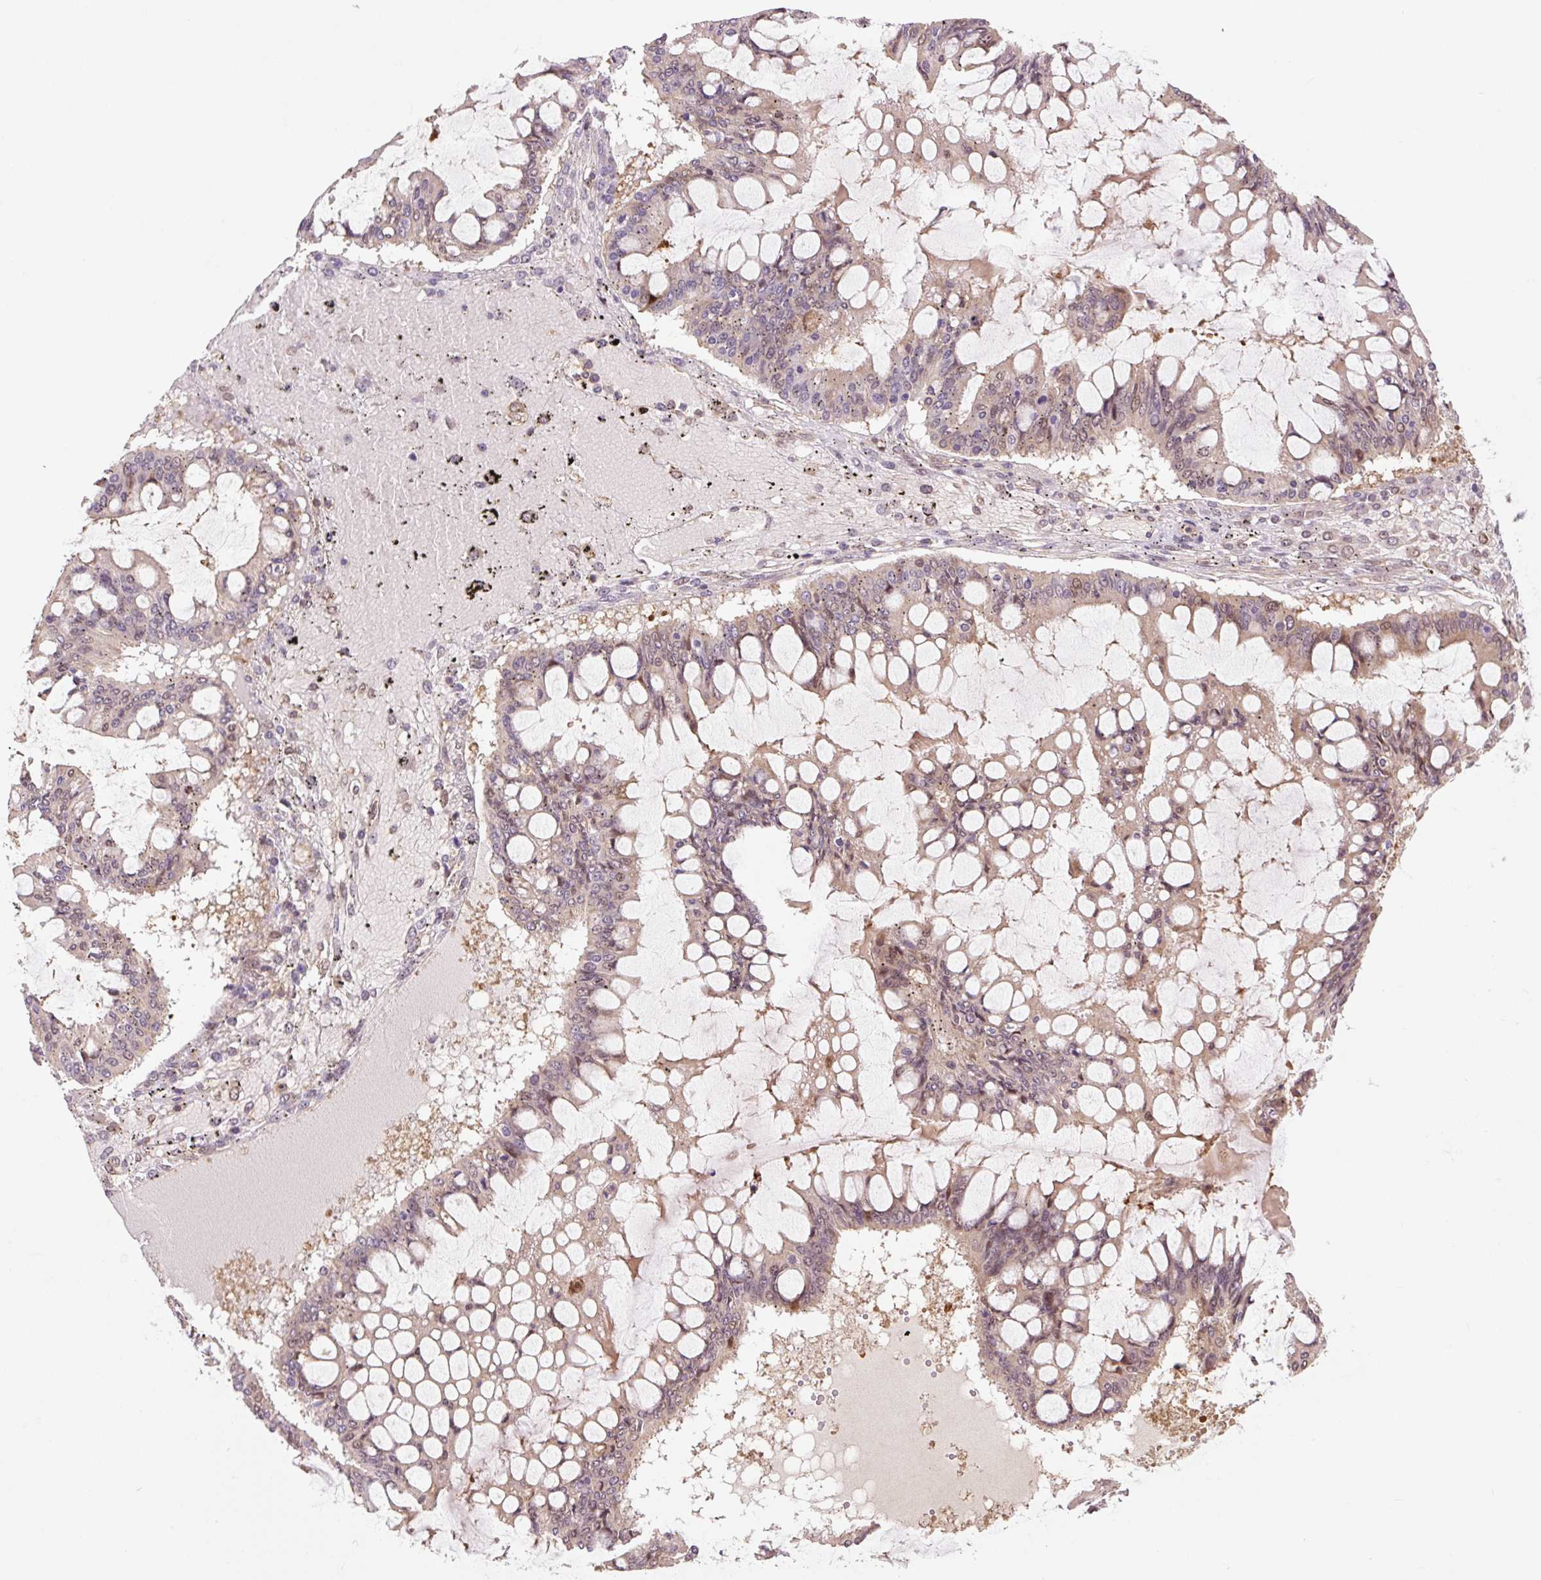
{"staining": {"intensity": "negative", "quantity": "none", "location": "none"}, "tissue": "ovarian cancer", "cell_type": "Tumor cells", "image_type": "cancer", "snomed": [{"axis": "morphology", "description": "Cystadenocarcinoma, mucinous, NOS"}, {"axis": "topography", "description": "Ovary"}], "caption": "Immunohistochemistry (IHC) of ovarian mucinous cystadenocarcinoma demonstrates no expression in tumor cells. (Brightfield microscopy of DAB immunohistochemistry at high magnification).", "gene": "TPT1", "patient": {"sex": "female", "age": 73}}